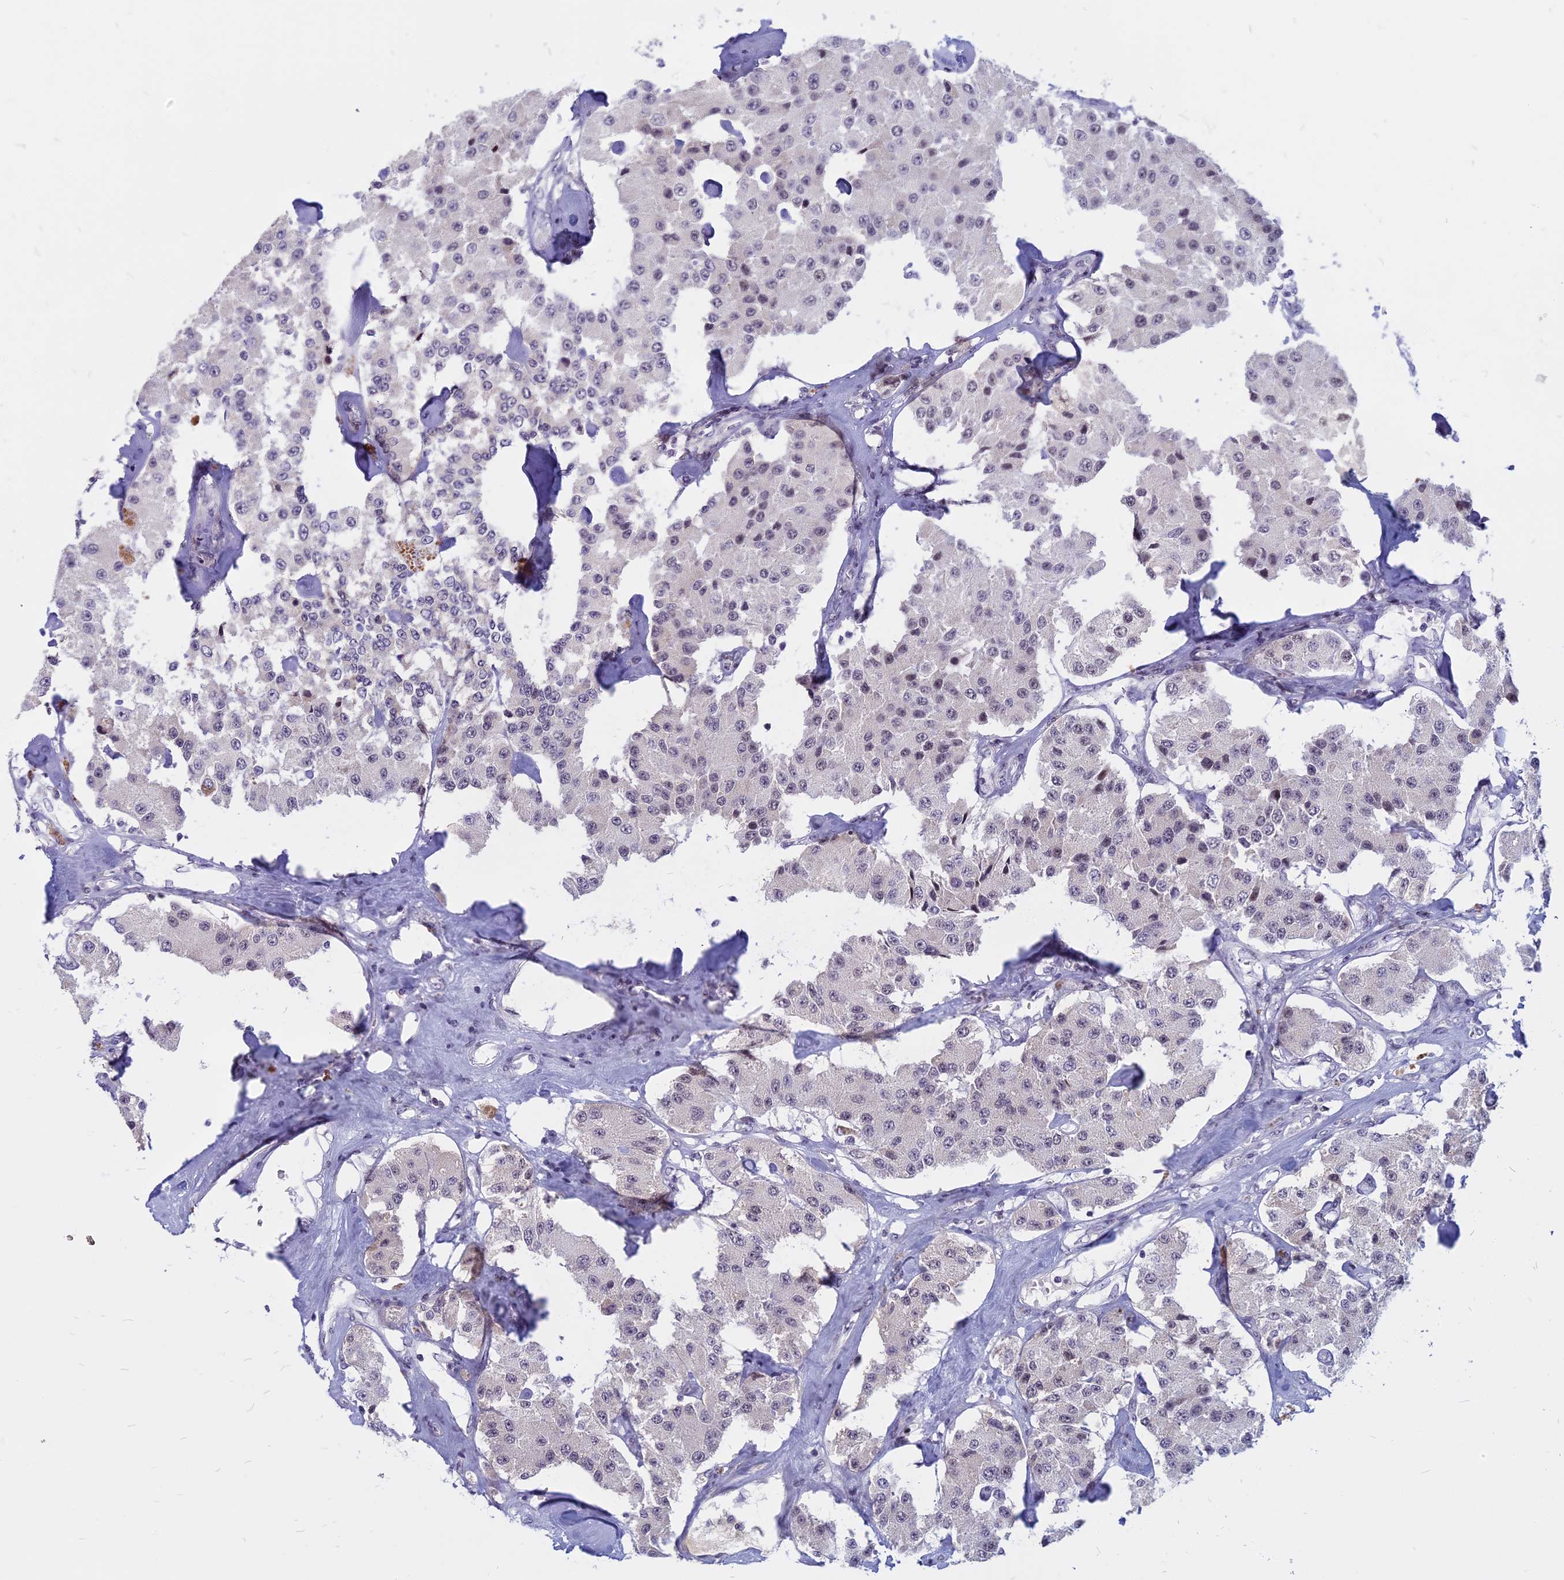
{"staining": {"intensity": "negative", "quantity": "none", "location": "none"}, "tissue": "carcinoid", "cell_type": "Tumor cells", "image_type": "cancer", "snomed": [{"axis": "morphology", "description": "Carcinoid, malignant, NOS"}, {"axis": "topography", "description": "Pancreas"}], "caption": "Immunohistochemistry image of neoplastic tissue: carcinoid stained with DAB (3,3'-diaminobenzidine) demonstrates no significant protein expression in tumor cells.", "gene": "CDC7", "patient": {"sex": "male", "age": 41}}